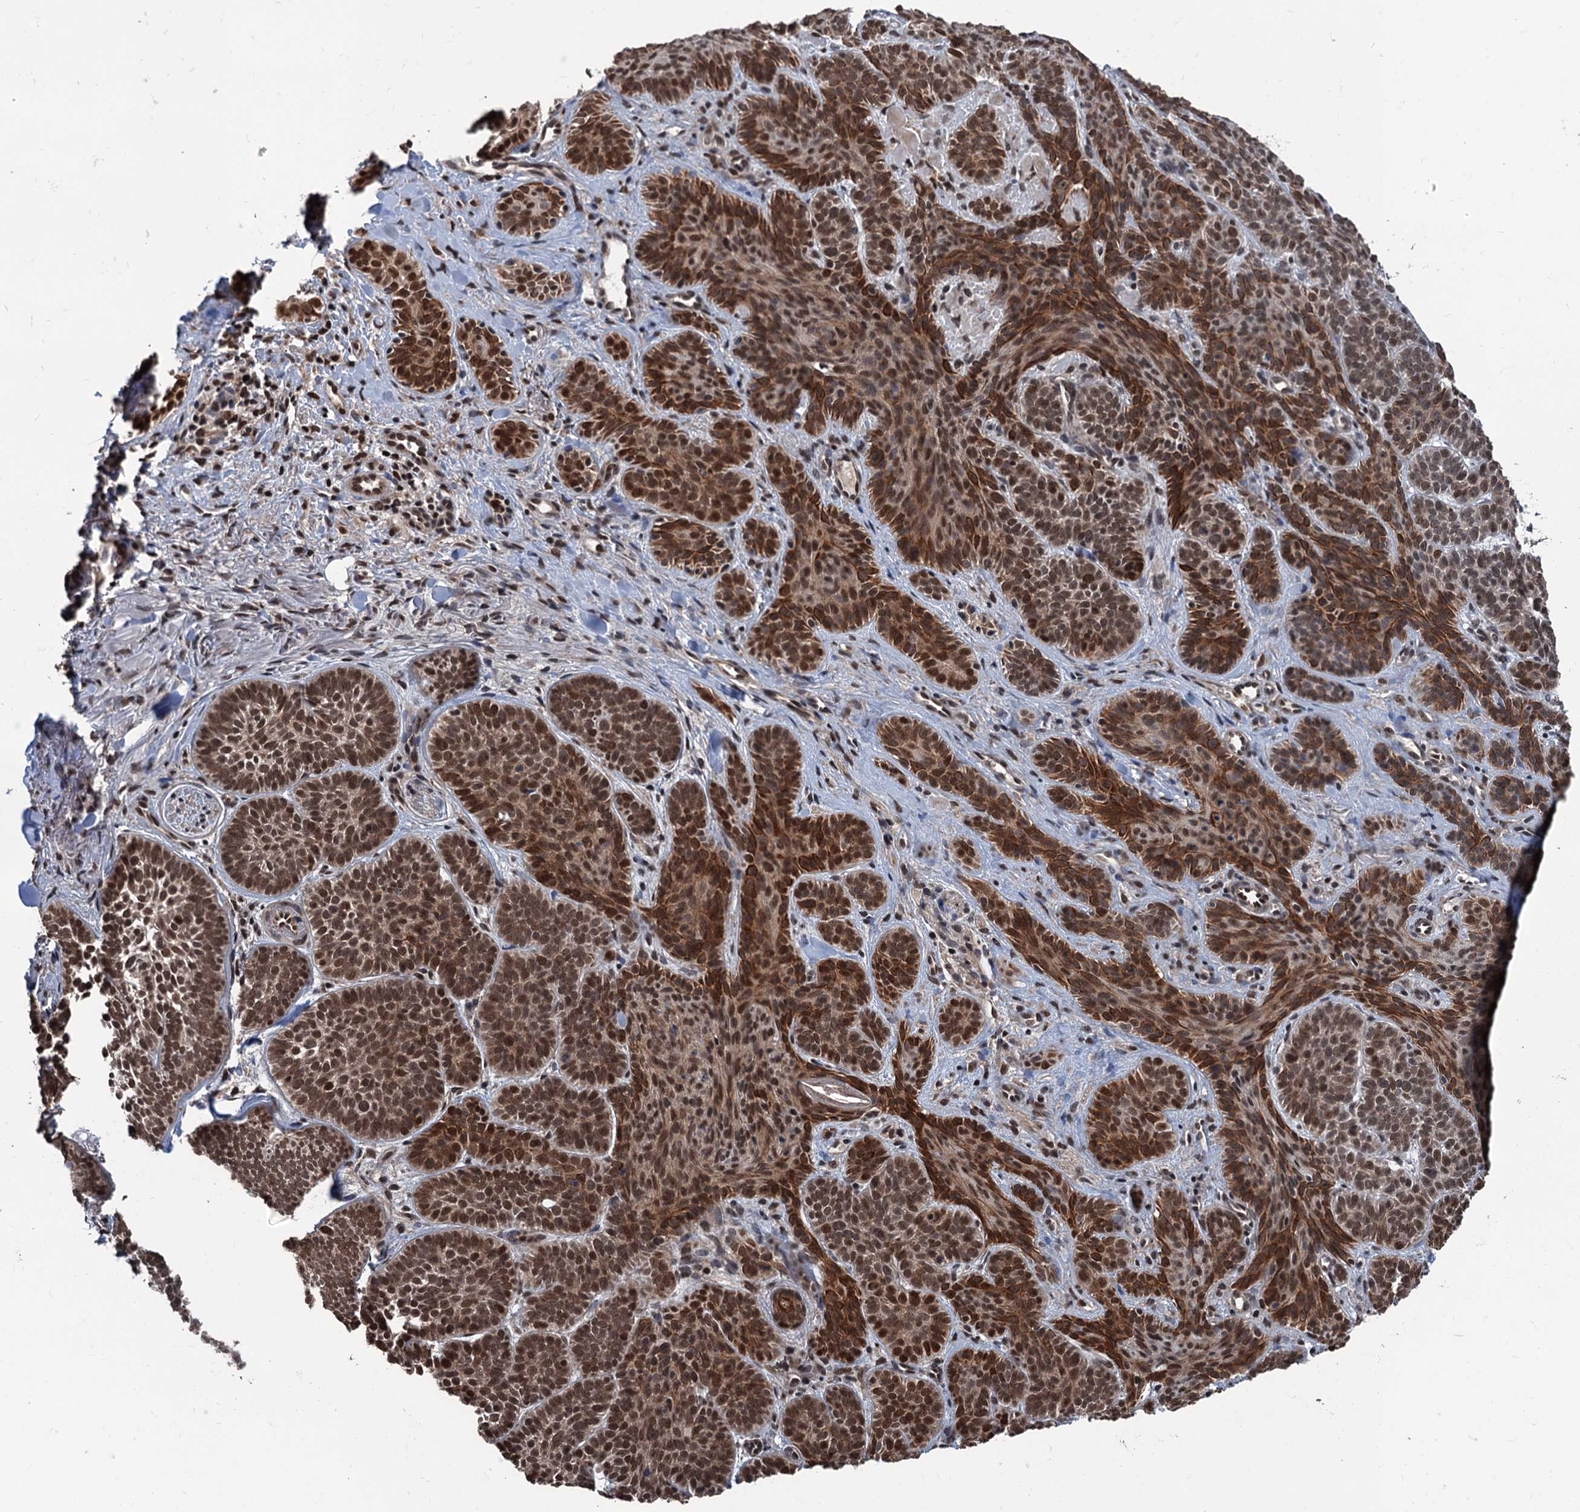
{"staining": {"intensity": "strong", "quantity": ">75%", "location": "cytoplasmic/membranous,nuclear"}, "tissue": "skin cancer", "cell_type": "Tumor cells", "image_type": "cancer", "snomed": [{"axis": "morphology", "description": "Basal cell carcinoma"}, {"axis": "topography", "description": "Skin"}], "caption": "Immunohistochemical staining of human skin cancer (basal cell carcinoma) shows high levels of strong cytoplasmic/membranous and nuclear protein expression in approximately >75% of tumor cells.", "gene": "RASSF4", "patient": {"sex": "male", "age": 85}}